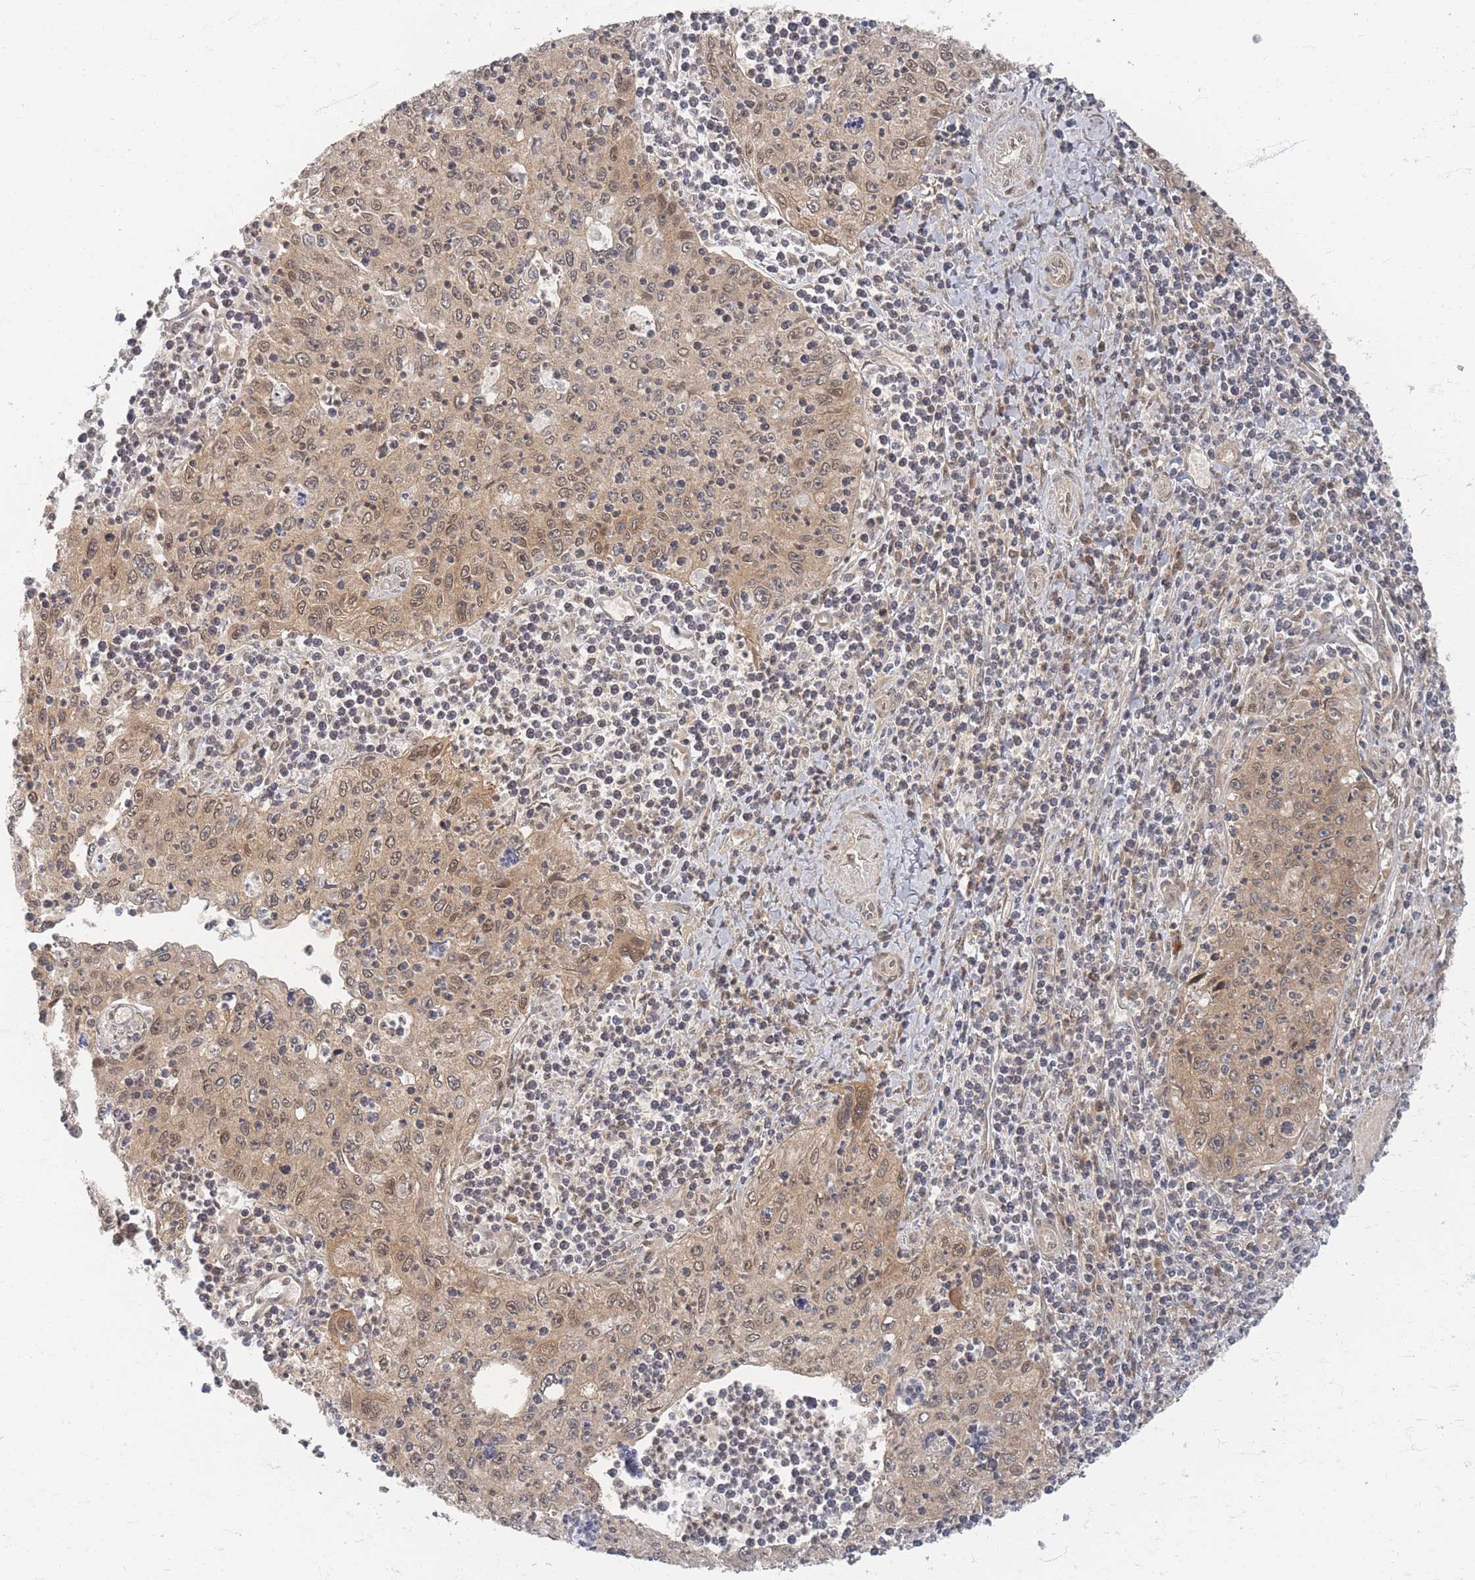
{"staining": {"intensity": "weak", "quantity": ">75%", "location": "cytoplasmic/membranous,nuclear"}, "tissue": "cervical cancer", "cell_type": "Tumor cells", "image_type": "cancer", "snomed": [{"axis": "morphology", "description": "Squamous cell carcinoma, NOS"}, {"axis": "topography", "description": "Cervix"}], "caption": "Approximately >75% of tumor cells in cervical squamous cell carcinoma exhibit weak cytoplasmic/membranous and nuclear protein staining as visualized by brown immunohistochemical staining.", "gene": "PSMD9", "patient": {"sex": "female", "age": 30}}